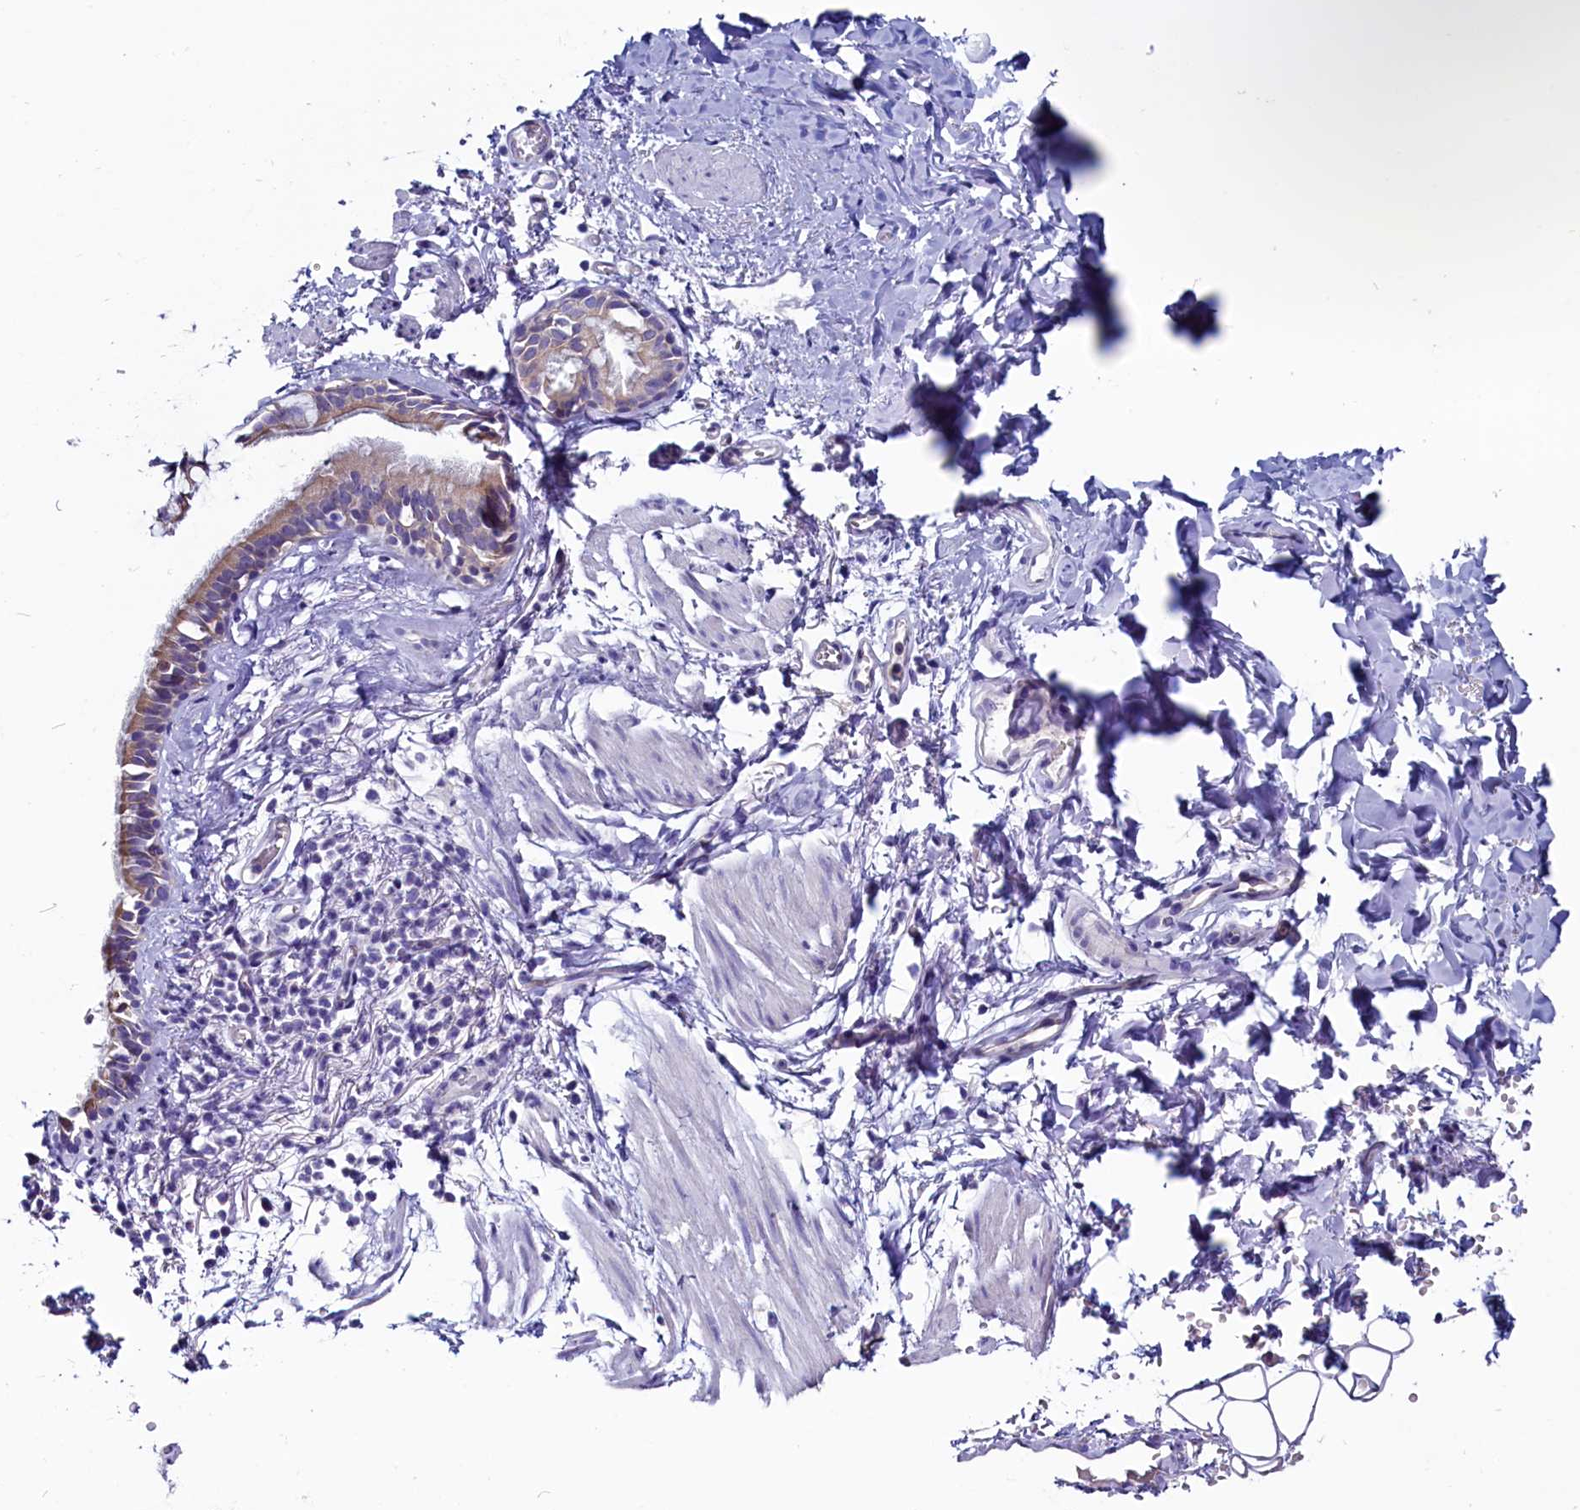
{"staining": {"intensity": "negative", "quantity": "none", "location": "none"}, "tissue": "adipose tissue", "cell_type": "Adipocytes", "image_type": "normal", "snomed": [{"axis": "morphology", "description": "Normal tissue, NOS"}, {"axis": "topography", "description": "Lymph node"}, {"axis": "topography", "description": "Bronchus"}], "caption": "Protein analysis of normal adipose tissue shows no significant expression in adipocytes. (DAB immunohistochemistry (IHC), high magnification).", "gene": "CIAPIN1", "patient": {"sex": "male", "age": 63}}